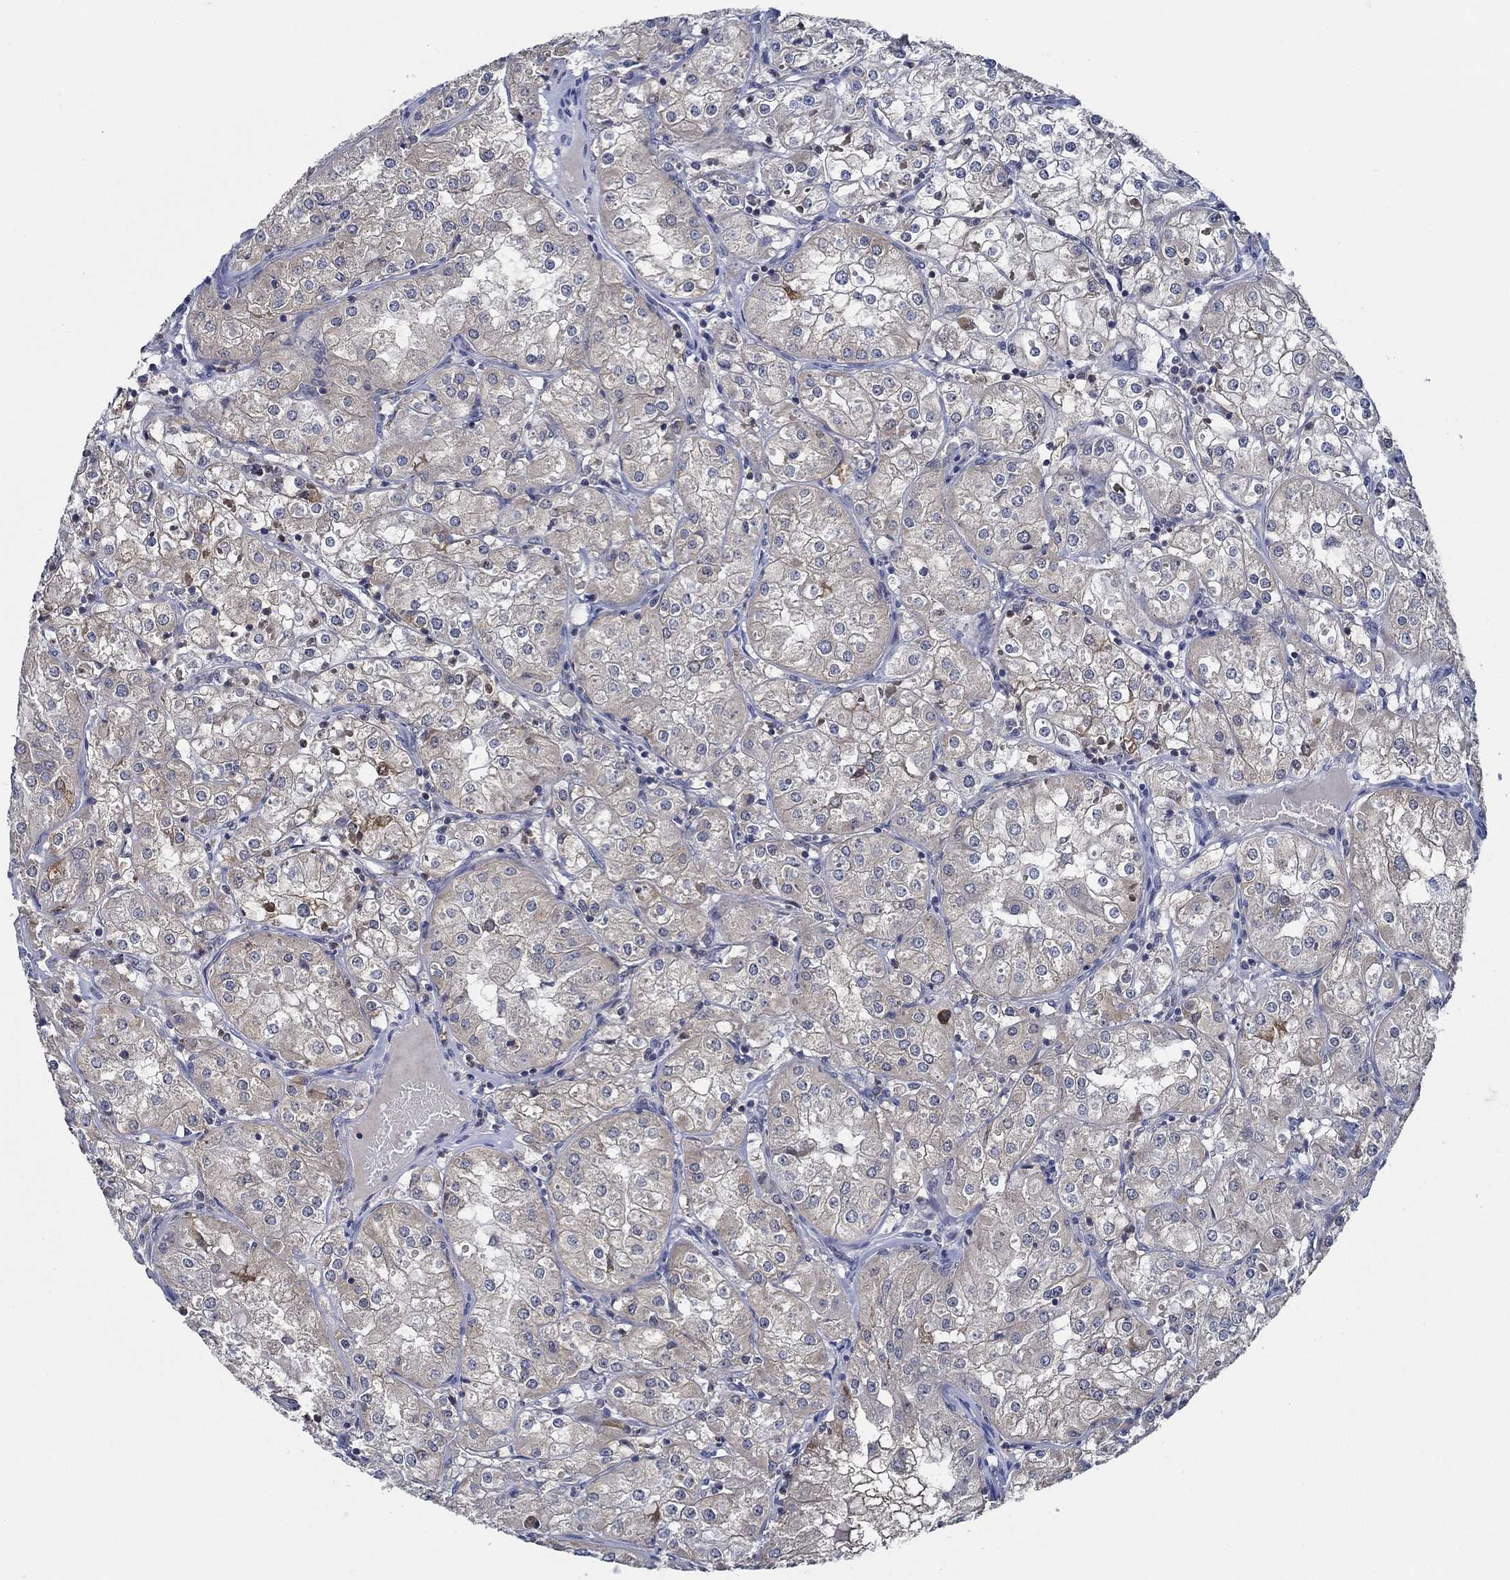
{"staining": {"intensity": "moderate", "quantity": "25%-75%", "location": "cytoplasmic/membranous"}, "tissue": "renal cancer", "cell_type": "Tumor cells", "image_type": "cancer", "snomed": [{"axis": "morphology", "description": "Adenocarcinoma, NOS"}, {"axis": "topography", "description": "Kidney"}], "caption": "Brown immunohistochemical staining in human adenocarcinoma (renal) exhibits moderate cytoplasmic/membranous expression in about 25%-75% of tumor cells. (IHC, brightfield microscopy, high magnification).", "gene": "DACT1", "patient": {"sex": "male", "age": 77}}